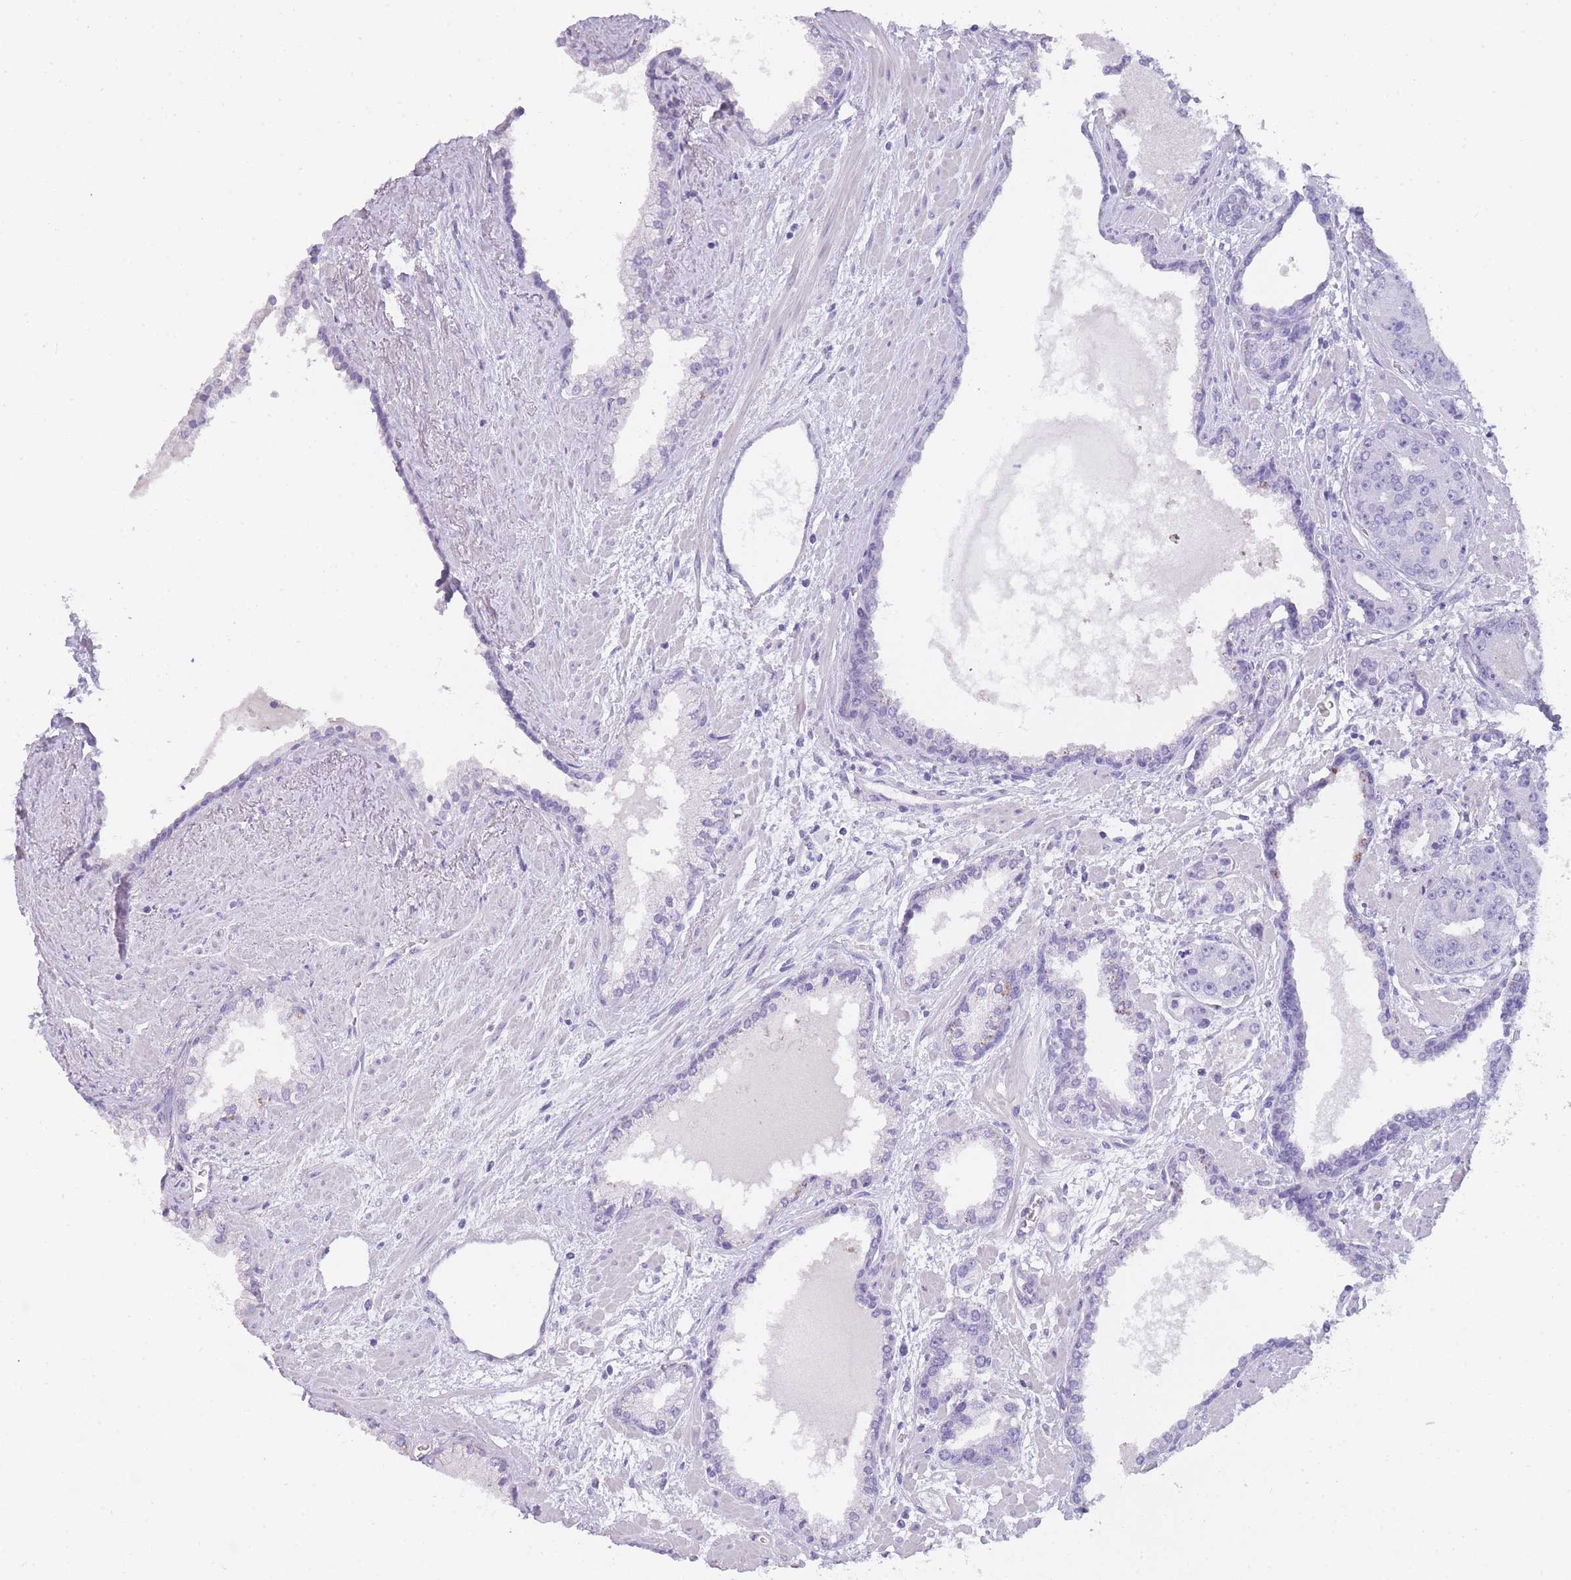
{"staining": {"intensity": "negative", "quantity": "none", "location": "none"}, "tissue": "prostate cancer", "cell_type": "Tumor cells", "image_type": "cancer", "snomed": [{"axis": "morphology", "description": "Adenocarcinoma, High grade"}, {"axis": "topography", "description": "Prostate"}], "caption": "Immunohistochemistry micrograph of neoplastic tissue: prostate cancer stained with DAB shows no significant protein positivity in tumor cells.", "gene": "TCP11", "patient": {"sex": "male", "age": 71}}